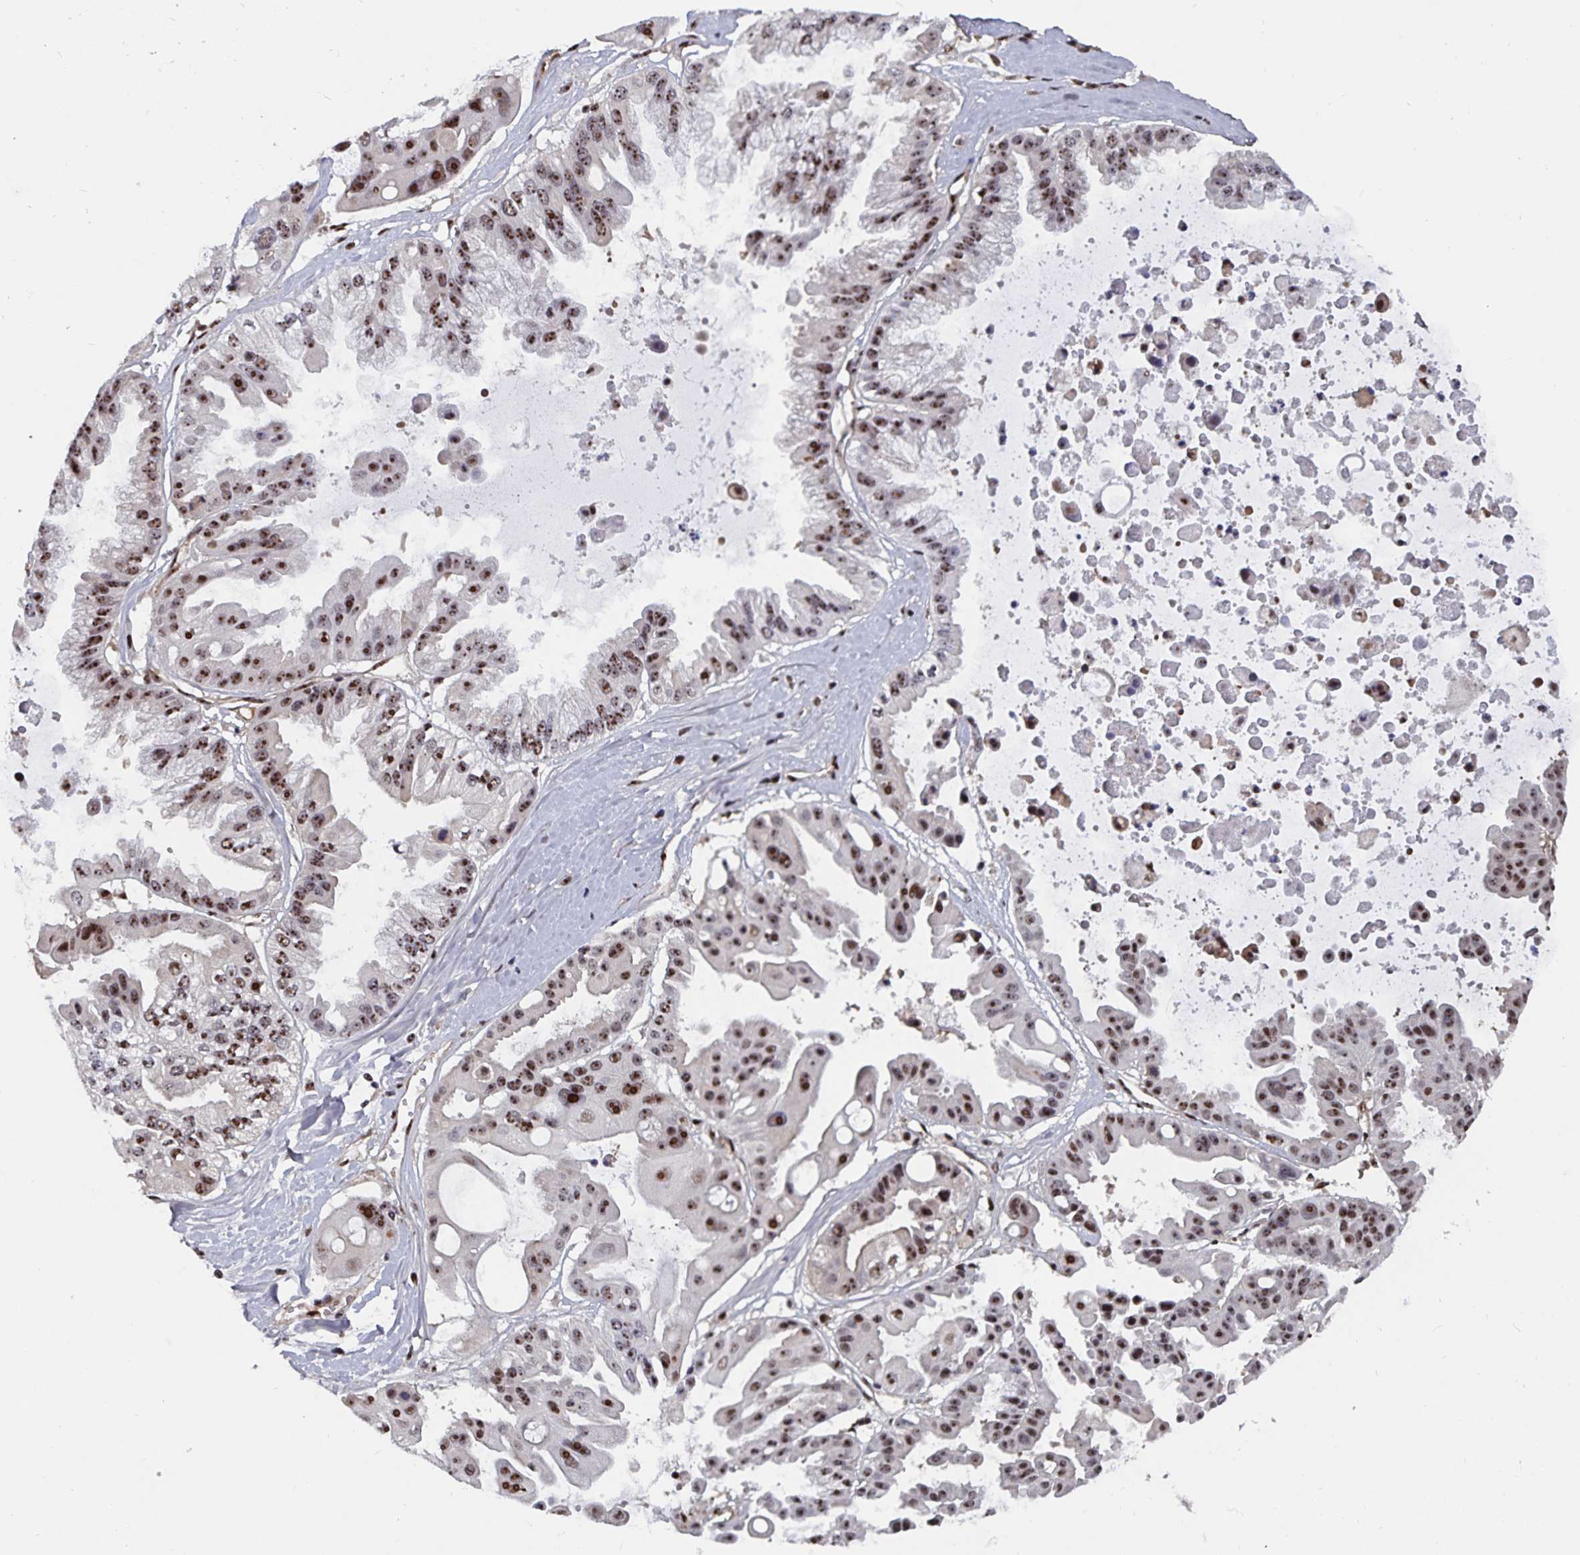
{"staining": {"intensity": "strong", "quantity": ">75%", "location": "nuclear"}, "tissue": "ovarian cancer", "cell_type": "Tumor cells", "image_type": "cancer", "snomed": [{"axis": "morphology", "description": "Cystadenocarcinoma, serous, NOS"}, {"axis": "topography", "description": "Ovary"}], "caption": "A brown stain highlights strong nuclear staining of a protein in ovarian cancer (serous cystadenocarcinoma) tumor cells.", "gene": "LAS1L", "patient": {"sex": "female", "age": 56}}